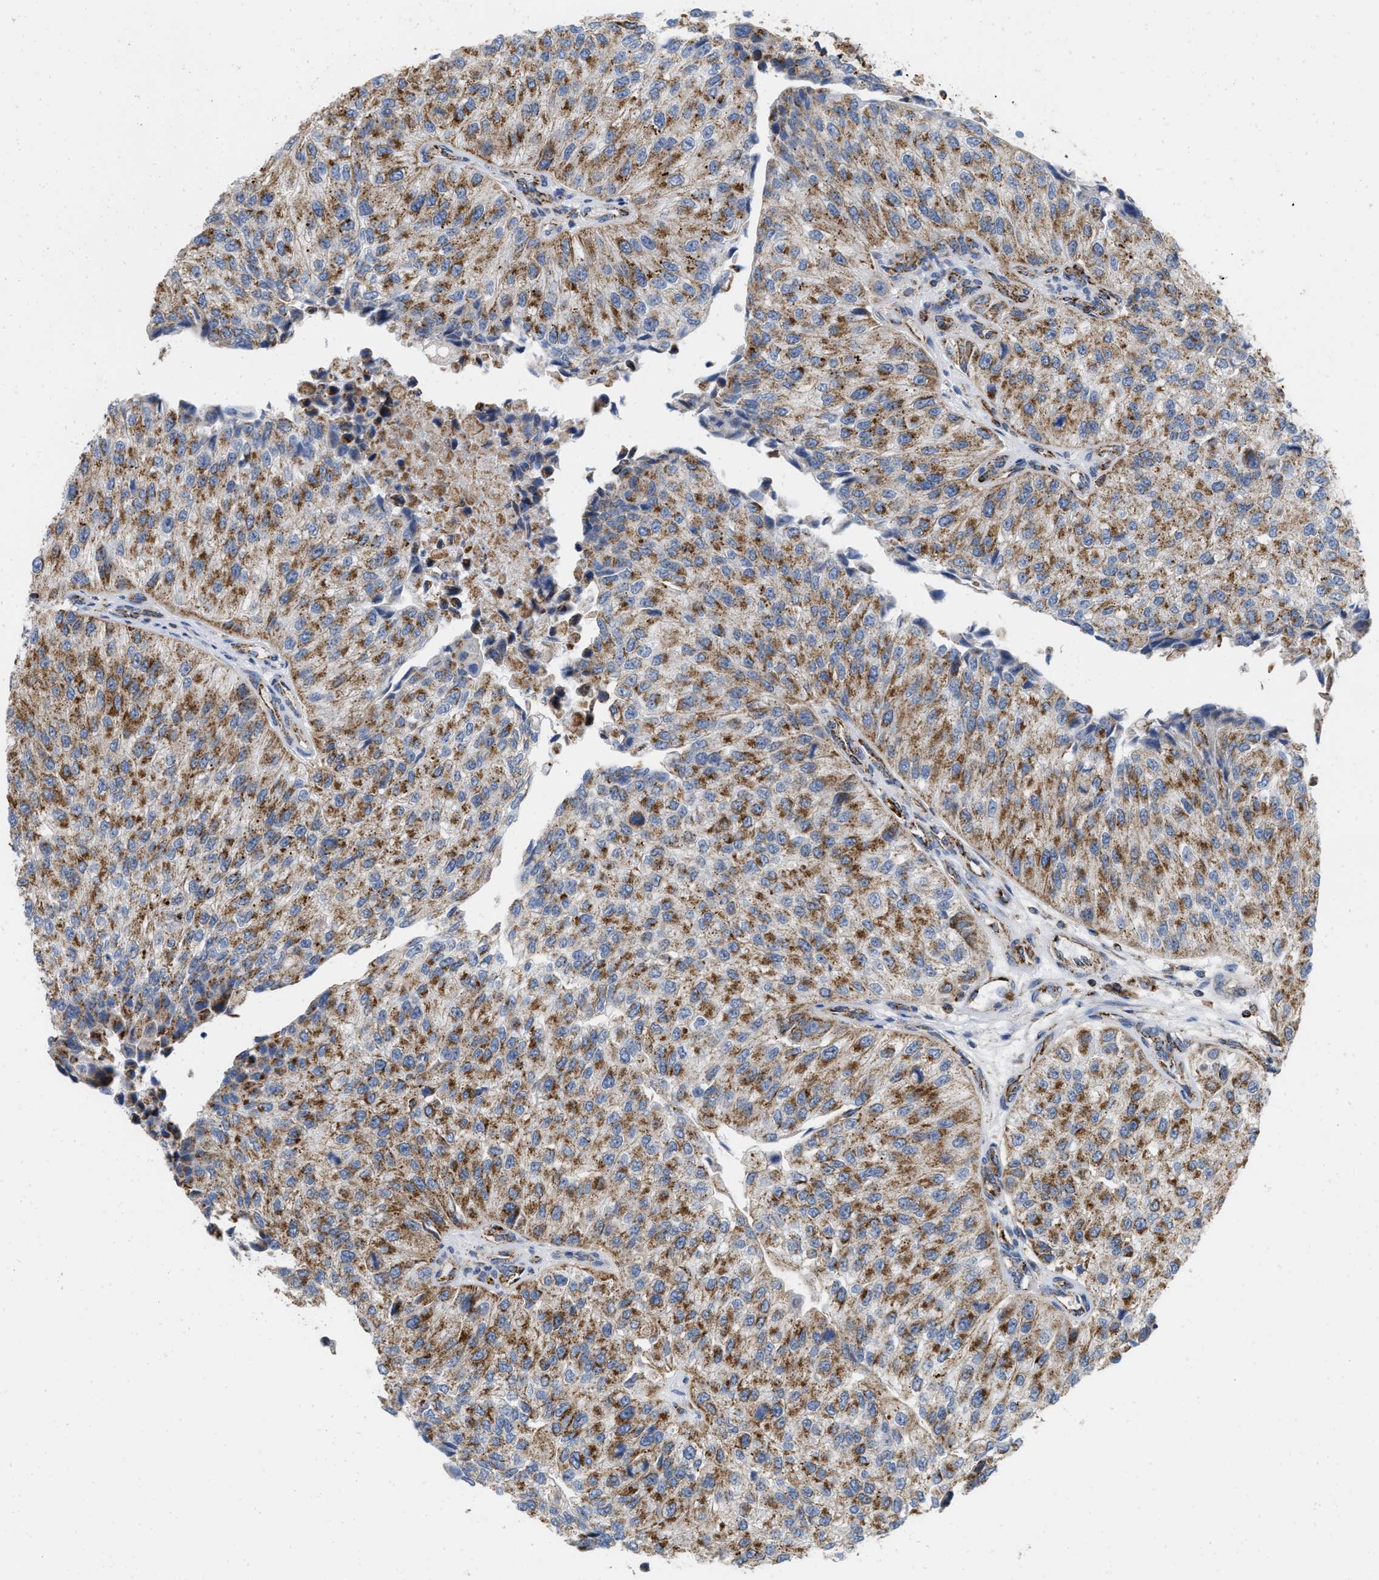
{"staining": {"intensity": "moderate", "quantity": ">75%", "location": "cytoplasmic/membranous"}, "tissue": "urothelial cancer", "cell_type": "Tumor cells", "image_type": "cancer", "snomed": [{"axis": "morphology", "description": "Urothelial carcinoma, High grade"}, {"axis": "topography", "description": "Kidney"}, {"axis": "topography", "description": "Urinary bladder"}], "caption": "Human urothelial cancer stained with a protein marker exhibits moderate staining in tumor cells.", "gene": "GRB10", "patient": {"sex": "male", "age": 77}}